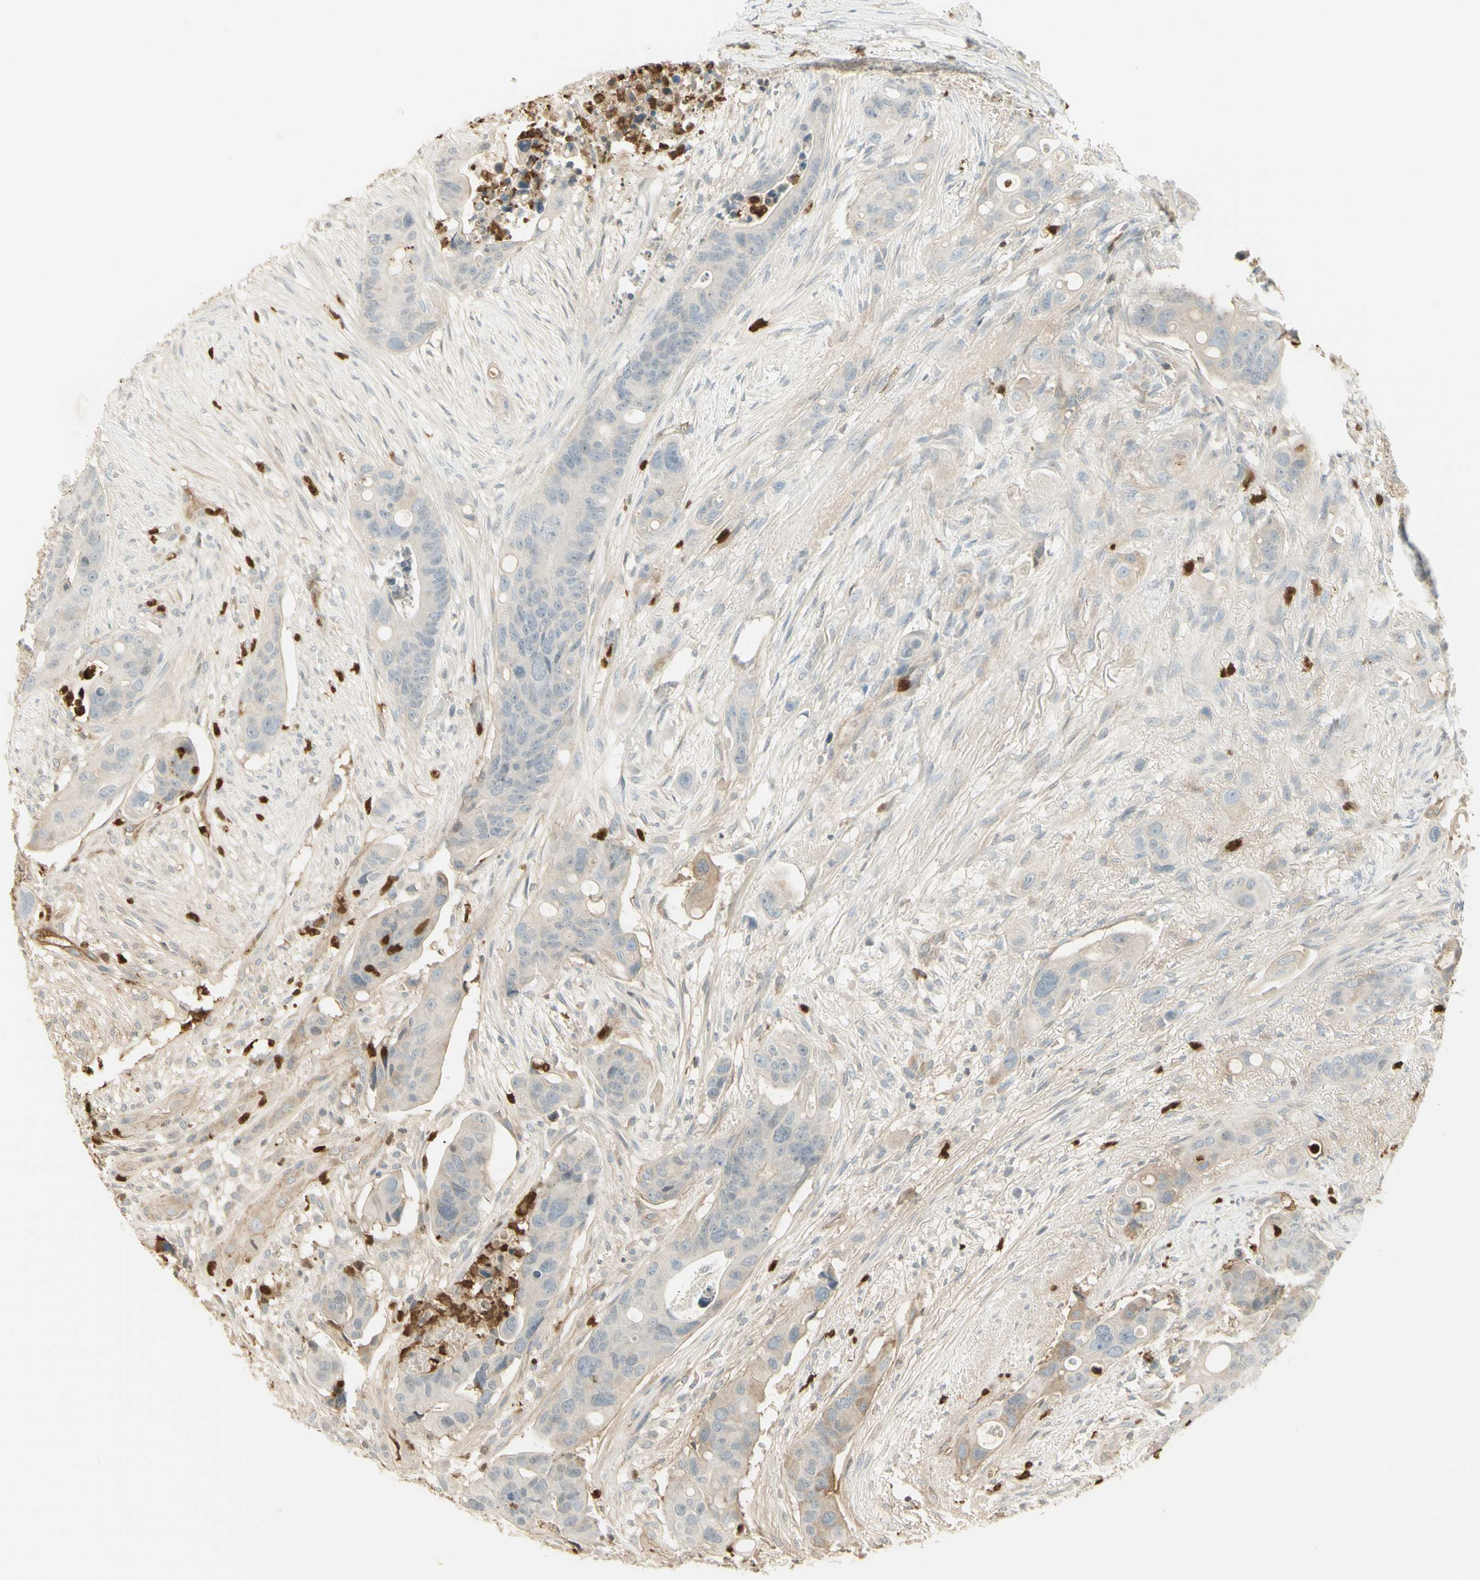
{"staining": {"intensity": "weak", "quantity": "<25%", "location": "cytoplasmic/membranous"}, "tissue": "colorectal cancer", "cell_type": "Tumor cells", "image_type": "cancer", "snomed": [{"axis": "morphology", "description": "Adenocarcinoma, NOS"}, {"axis": "topography", "description": "Colon"}], "caption": "Tumor cells show no significant protein positivity in colorectal adenocarcinoma.", "gene": "NID1", "patient": {"sex": "female", "age": 57}}